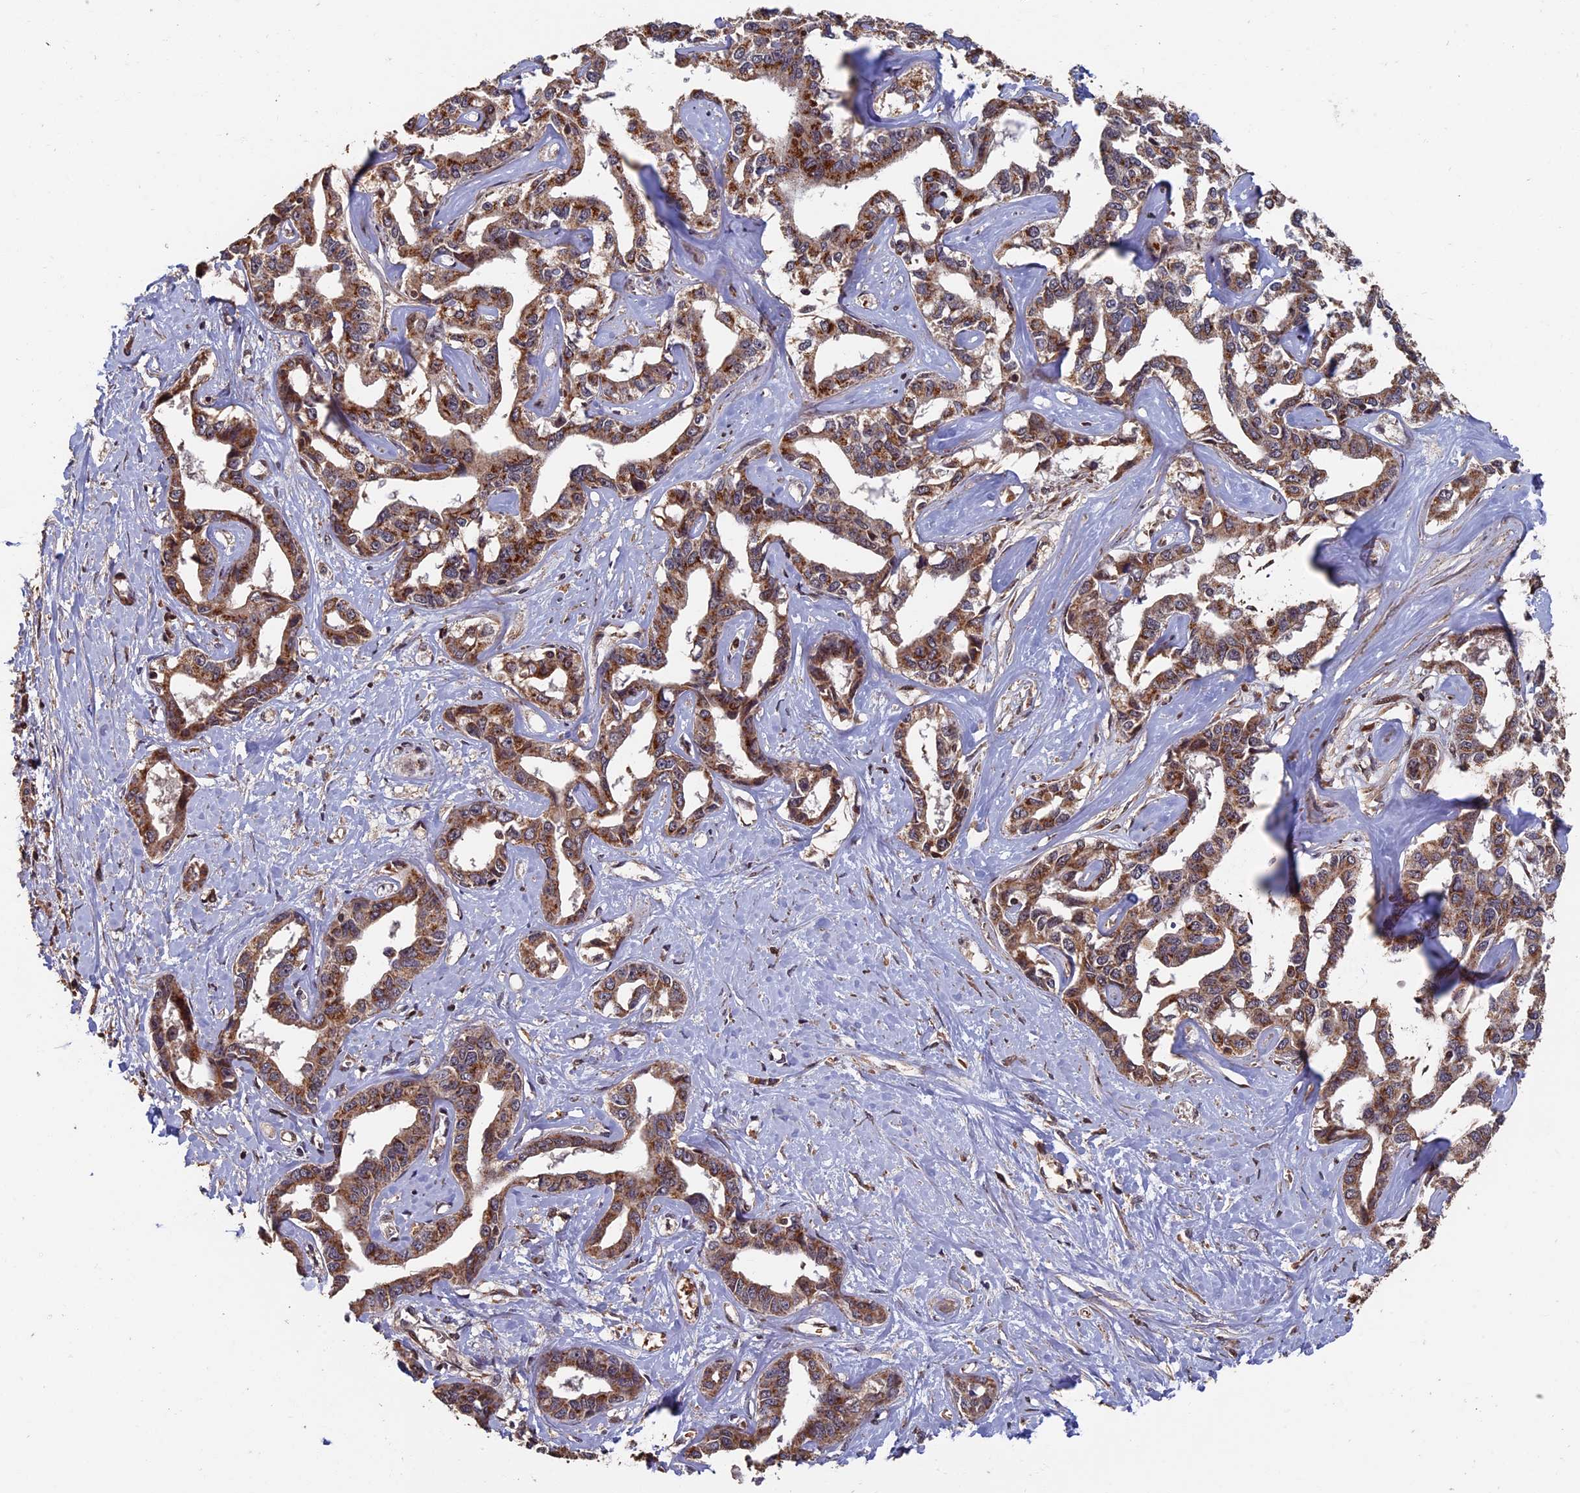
{"staining": {"intensity": "moderate", "quantity": ">75%", "location": "cytoplasmic/membranous"}, "tissue": "liver cancer", "cell_type": "Tumor cells", "image_type": "cancer", "snomed": [{"axis": "morphology", "description": "Cholangiocarcinoma"}, {"axis": "topography", "description": "Liver"}], "caption": "This micrograph exhibits immunohistochemistry staining of human liver cholangiocarcinoma, with medium moderate cytoplasmic/membranous expression in approximately >75% of tumor cells.", "gene": "RASGRF1", "patient": {"sex": "male", "age": 59}}